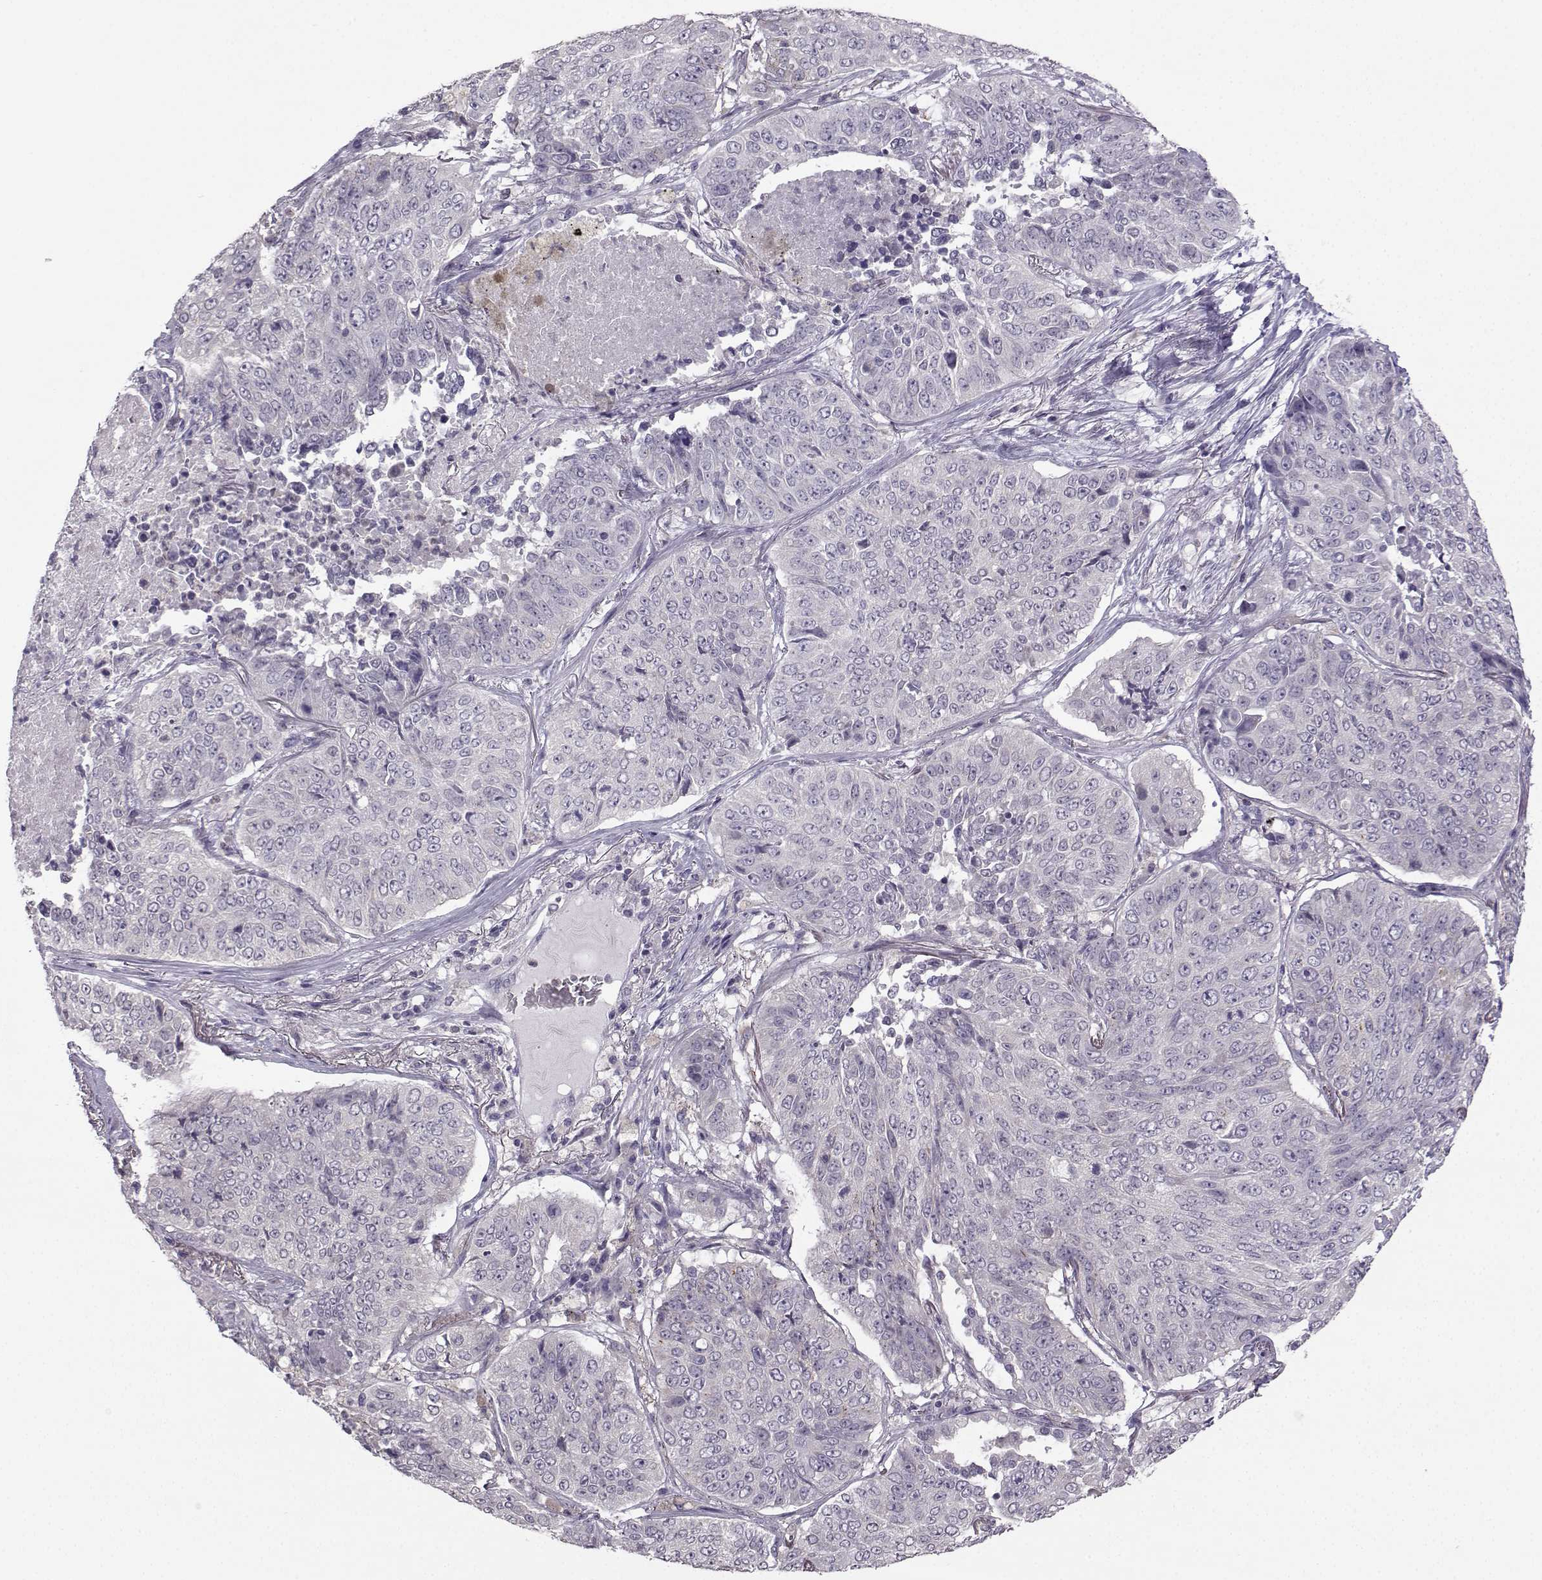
{"staining": {"intensity": "negative", "quantity": "none", "location": "none"}, "tissue": "lung cancer", "cell_type": "Tumor cells", "image_type": "cancer", "snomed": [{"axis": "morphology", "description": "Normal tissue, NOS"}, {"axis": "morphology", "description": "Squamous cell carcinoma, NOS"}, {"axis": "topography", "description": "Bronchus"}, {"axis": "topography", "description": "Lung"}], "caption": "This is a micrograph of immunohistochemistry staining of lung squamous cell carcinoma, which shows no staining in tumor cells.", "gene": "FCAMR", "patient": {"sex": "male", "age": 64}}